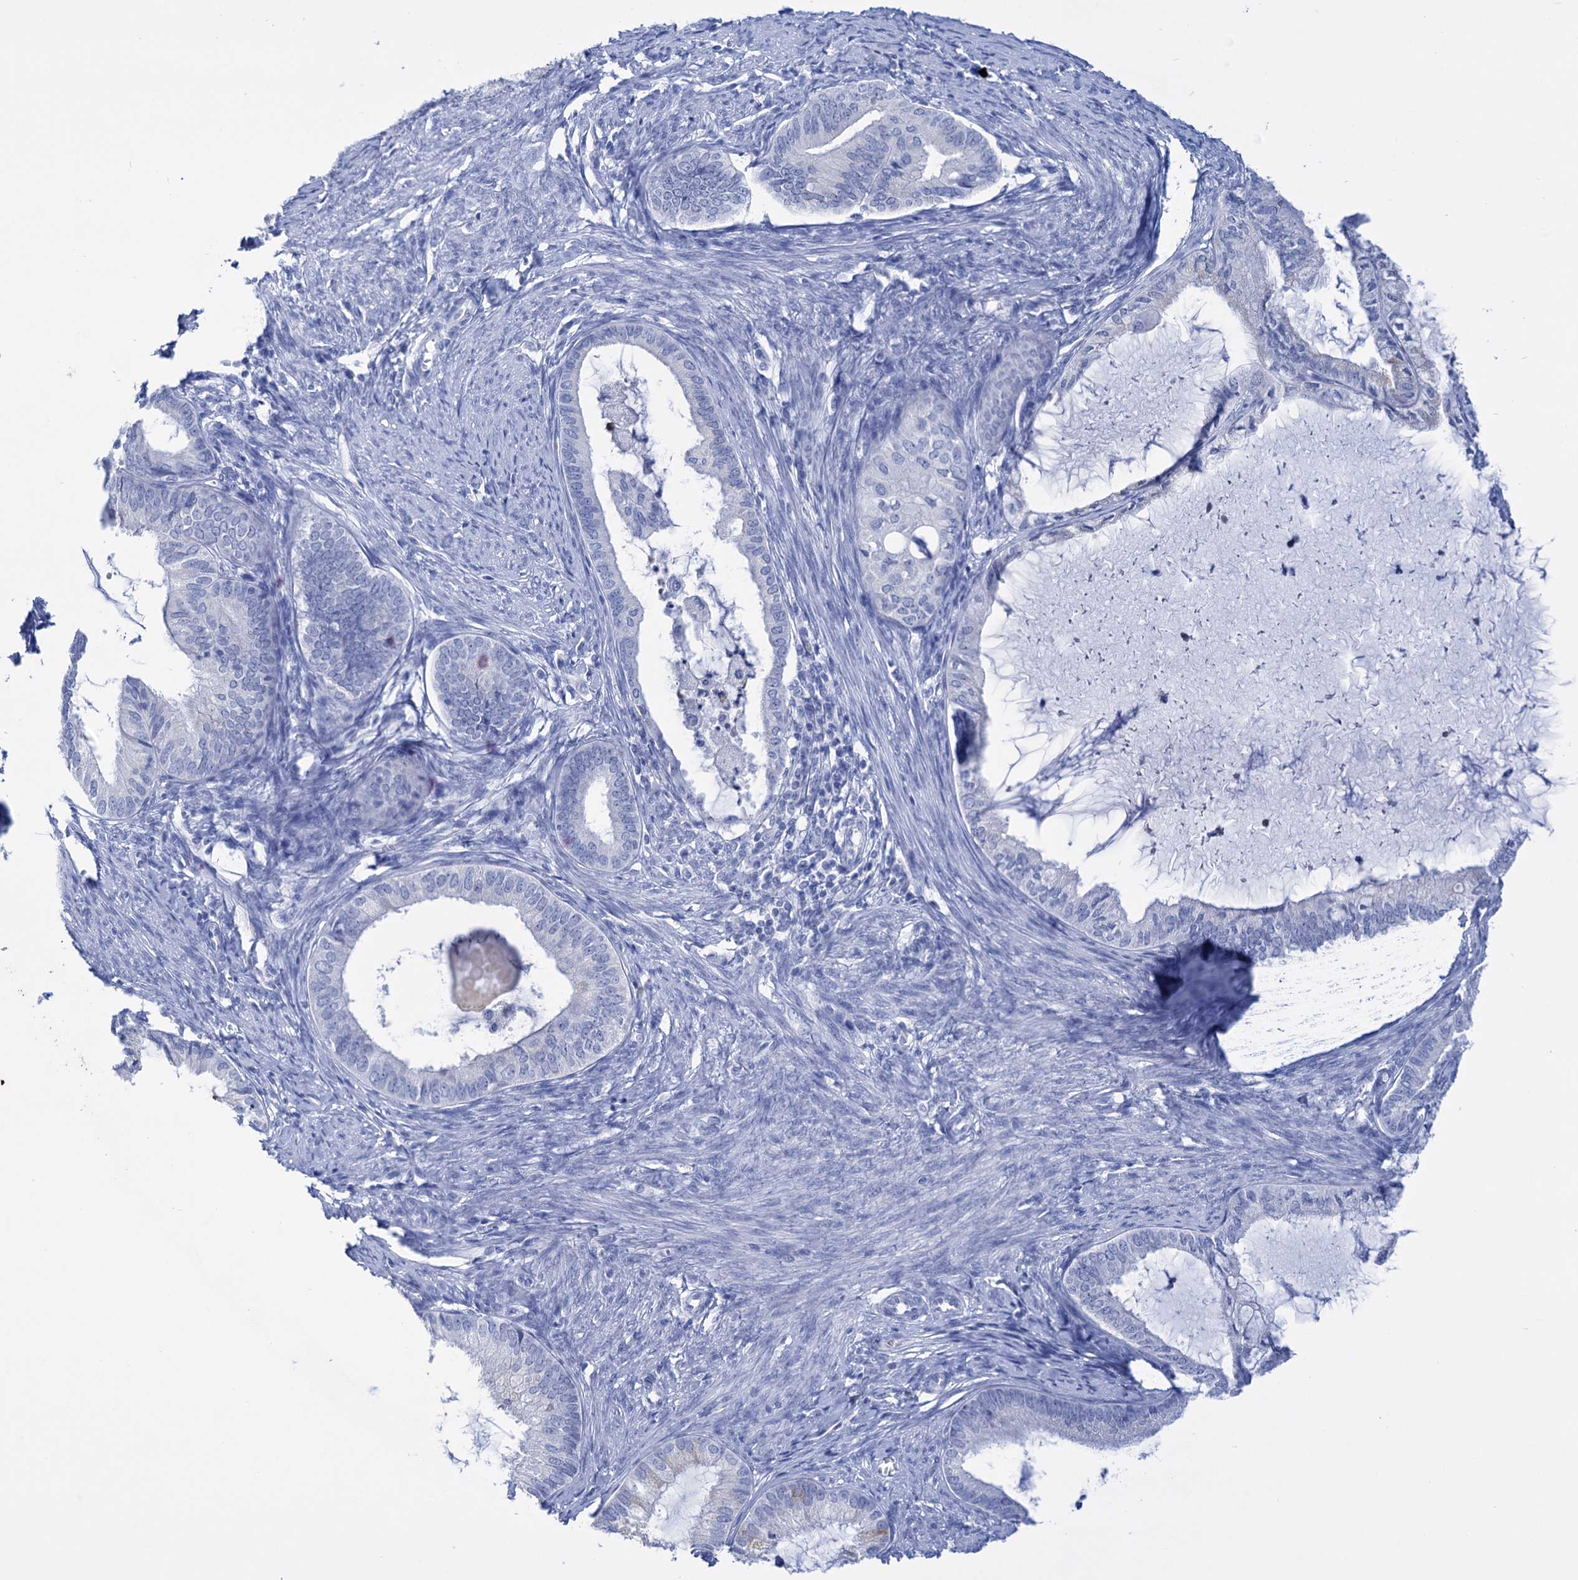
{"staining": {"intensity": "moderate", "quantity": "<25%", "location": "cytoplasmic/membranous"}, "tissue": "endometrial cancer", "cell_type": "Tumor cells", "image_type": "cancer", "snomed": [{"axis": "morphology", "description": "Adenocarcinoma, NOS"}, {"axis": "topography", "description": "Endometrium"}], "caption": "Moderate cytoplasmic/membranous protein positivity is appreciated in about <25% of tumor cells in endometrial adenocarcinoma.", "gene": "FBXW12", "patient": {"sex": "female", "age": 86}}